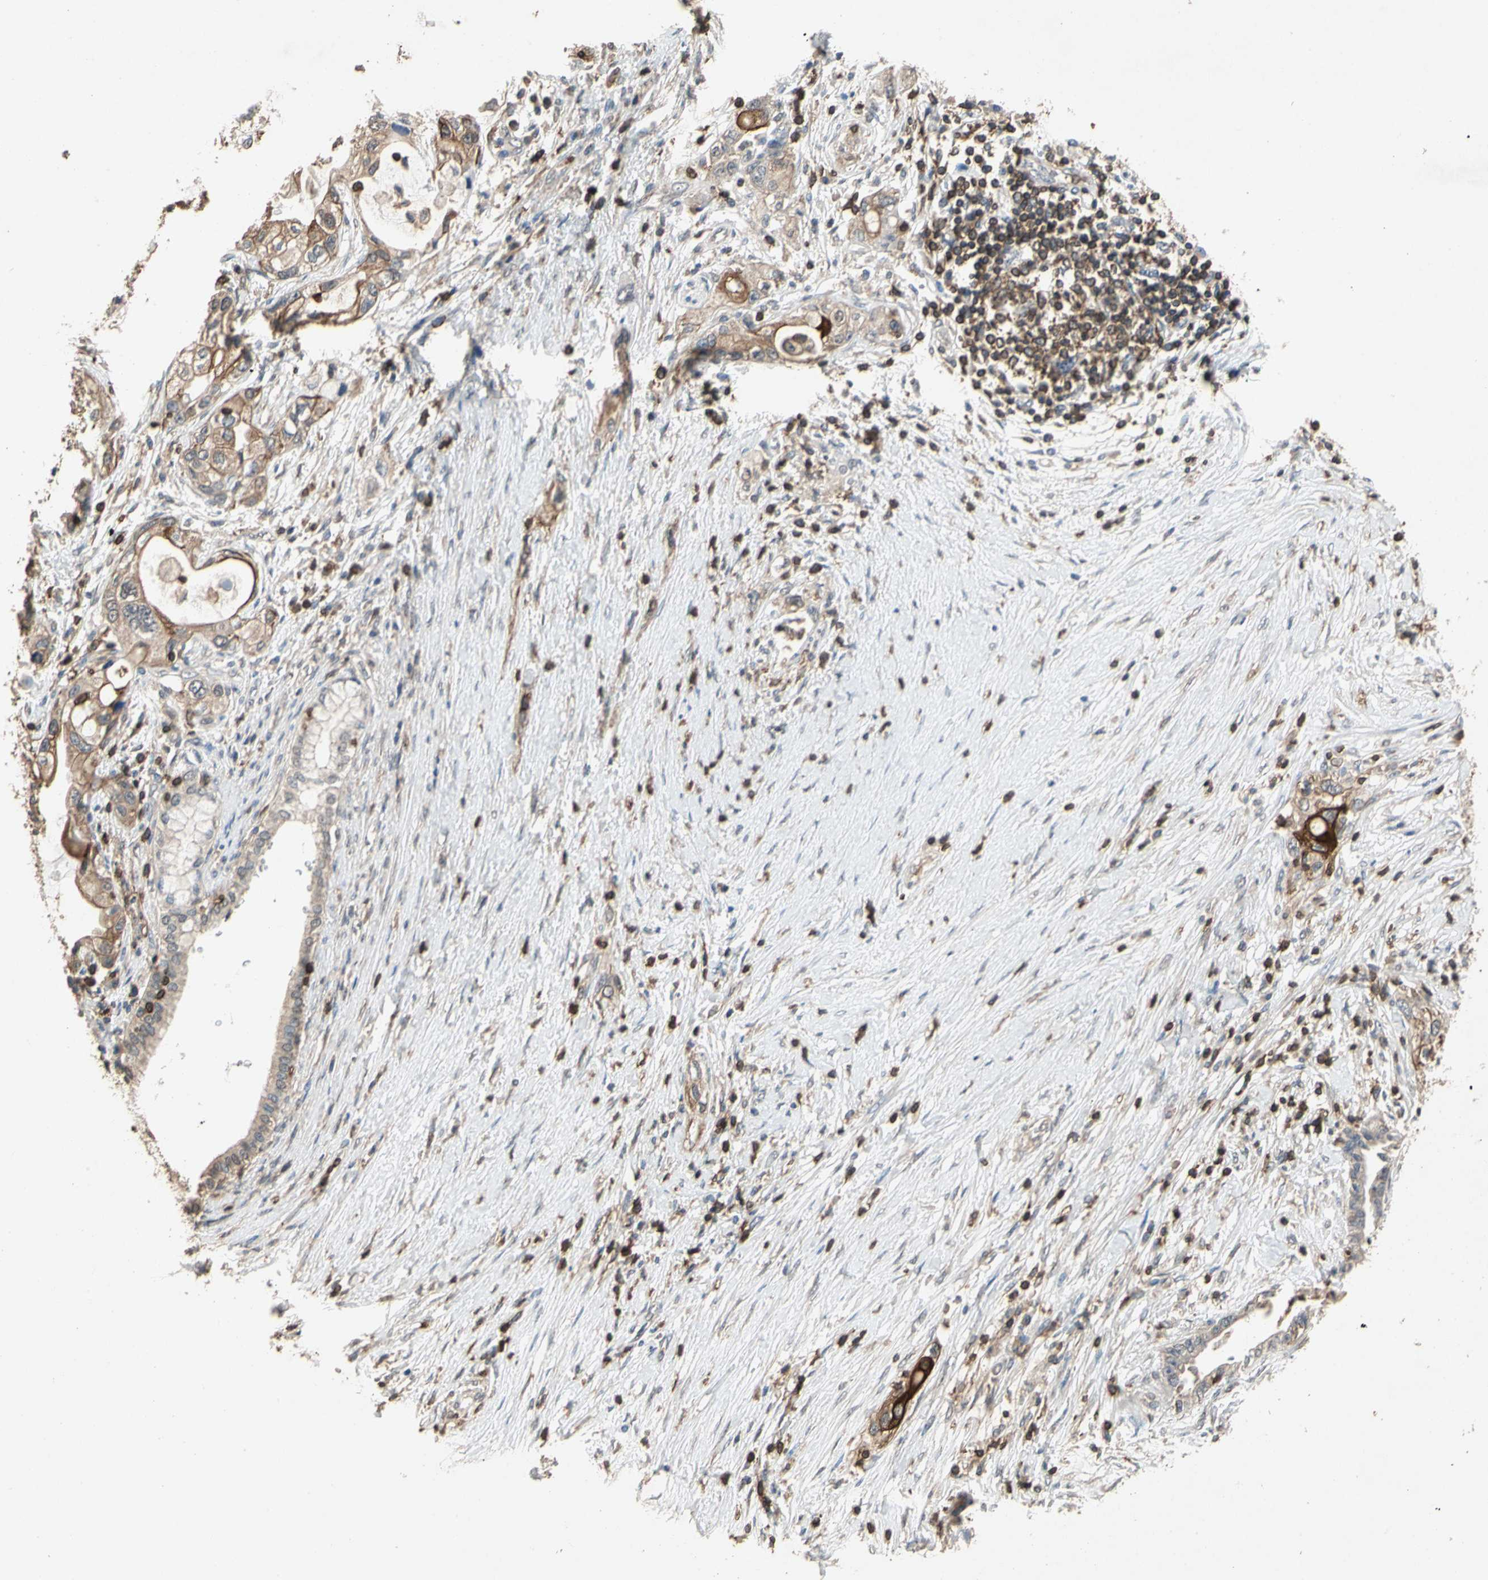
{"staining": {"intensity": "weak", "quantity": ">75%", "location": "cytoplasmic/membranous"}, "tissue": "pancreatic cancer", "cell_type": "Tumor cells", "image_type": "cancer", "snomed": [{"axis": "morphology", "description": "Adenocarcinoma, NOS"}, {"axis": "topography", "description": "Pancreas"}], "caption": "Pancreatic cancer stained with a brown dye reveals weak cytoplasmic/membranous positive positivity in approximately >75% of tumor cells.", "gene": "MAP3K10", "patient": {"sex": "female", "age": 70}}